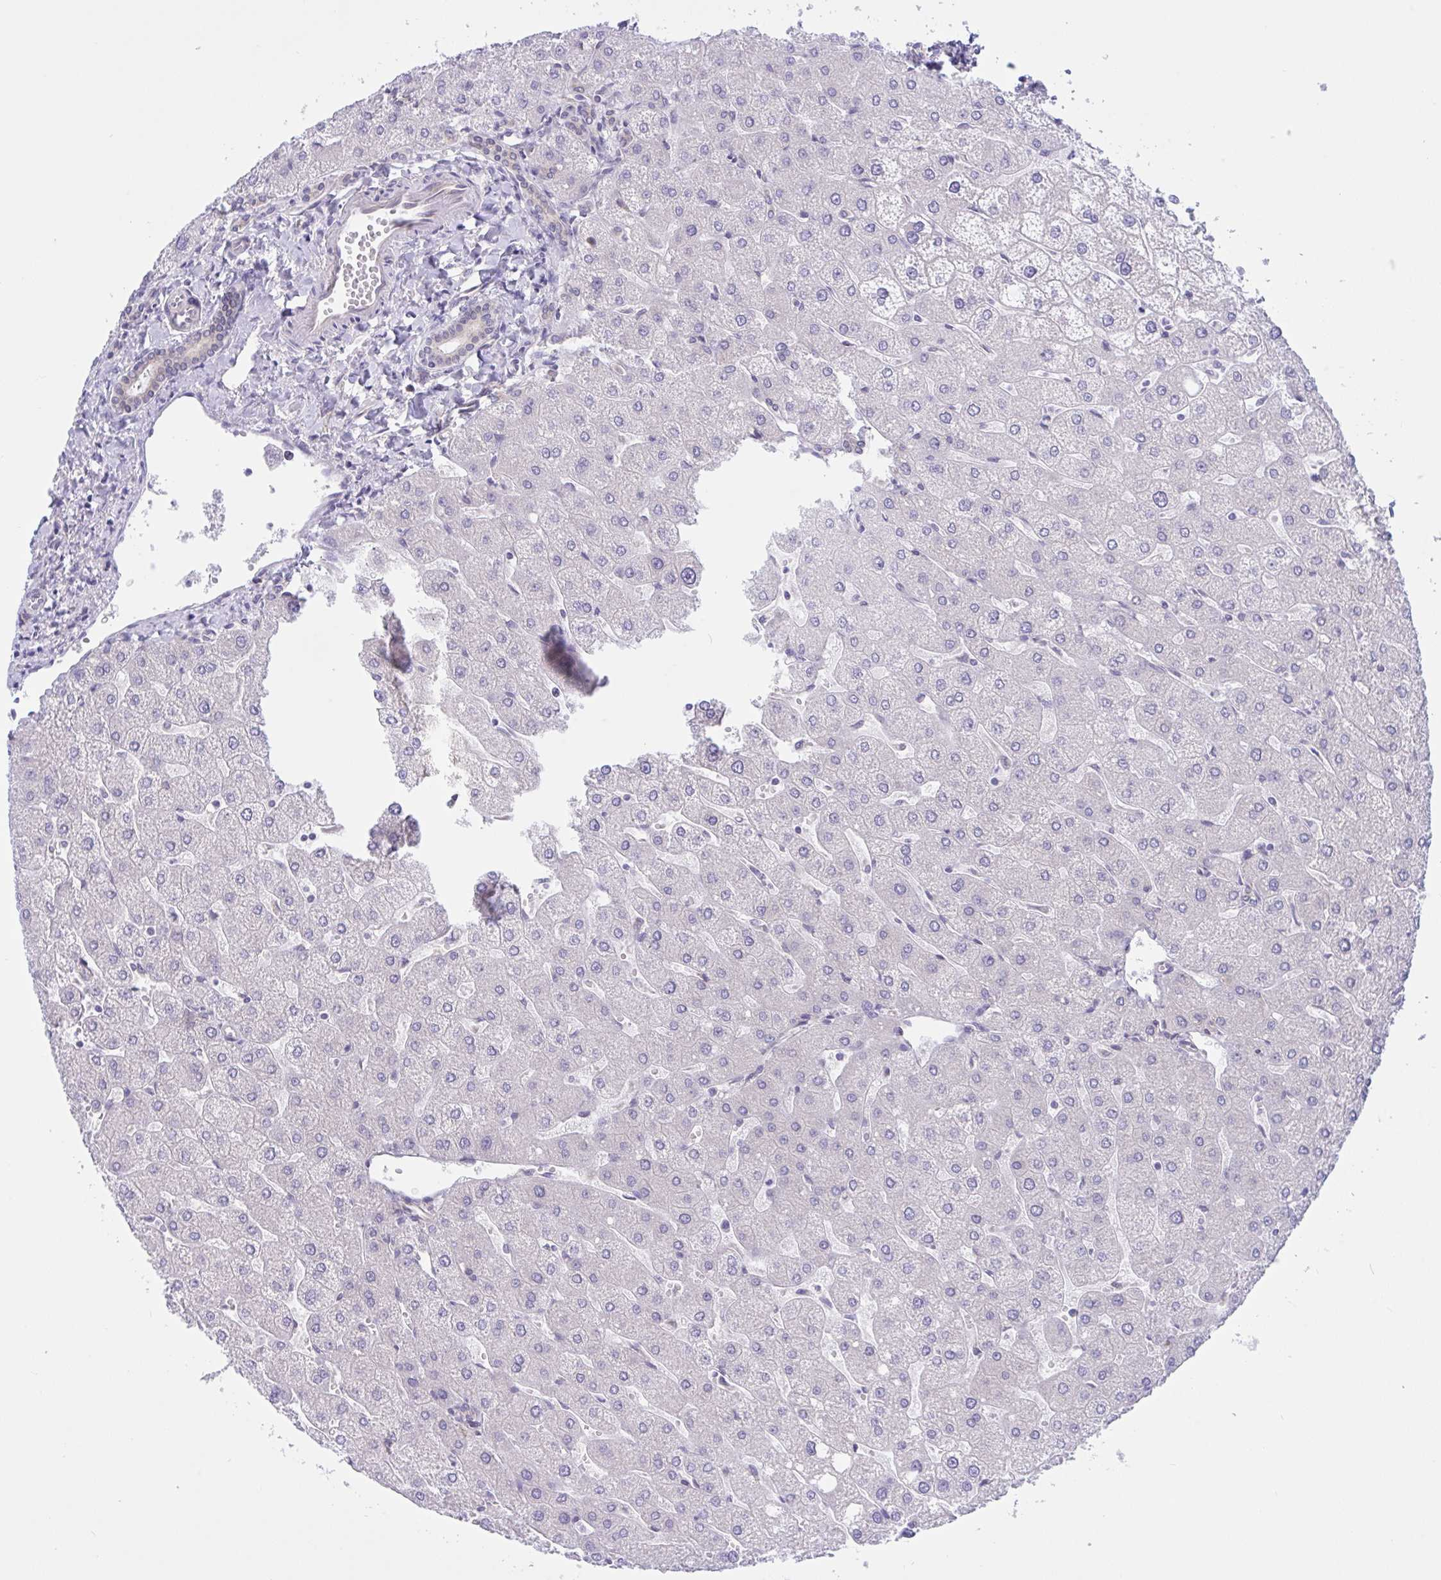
{"staining": {"intensity": "negative", "quantity": "none", "location": "none"}, "tissue": "liver", "cell_type": "Cholangiocytes", "image_type": "normal", "snomed": [{"axis": "morphology", "description": "Normal tissue, NOS"}, {"axis": "topography", "description": "Liver"}], "caption": "A histopathology image of liver stained for a protein displays no brown staining in cholangiocytes.", "gene": "CAMLG", "patient": {"sex": "male", "age": 67}}